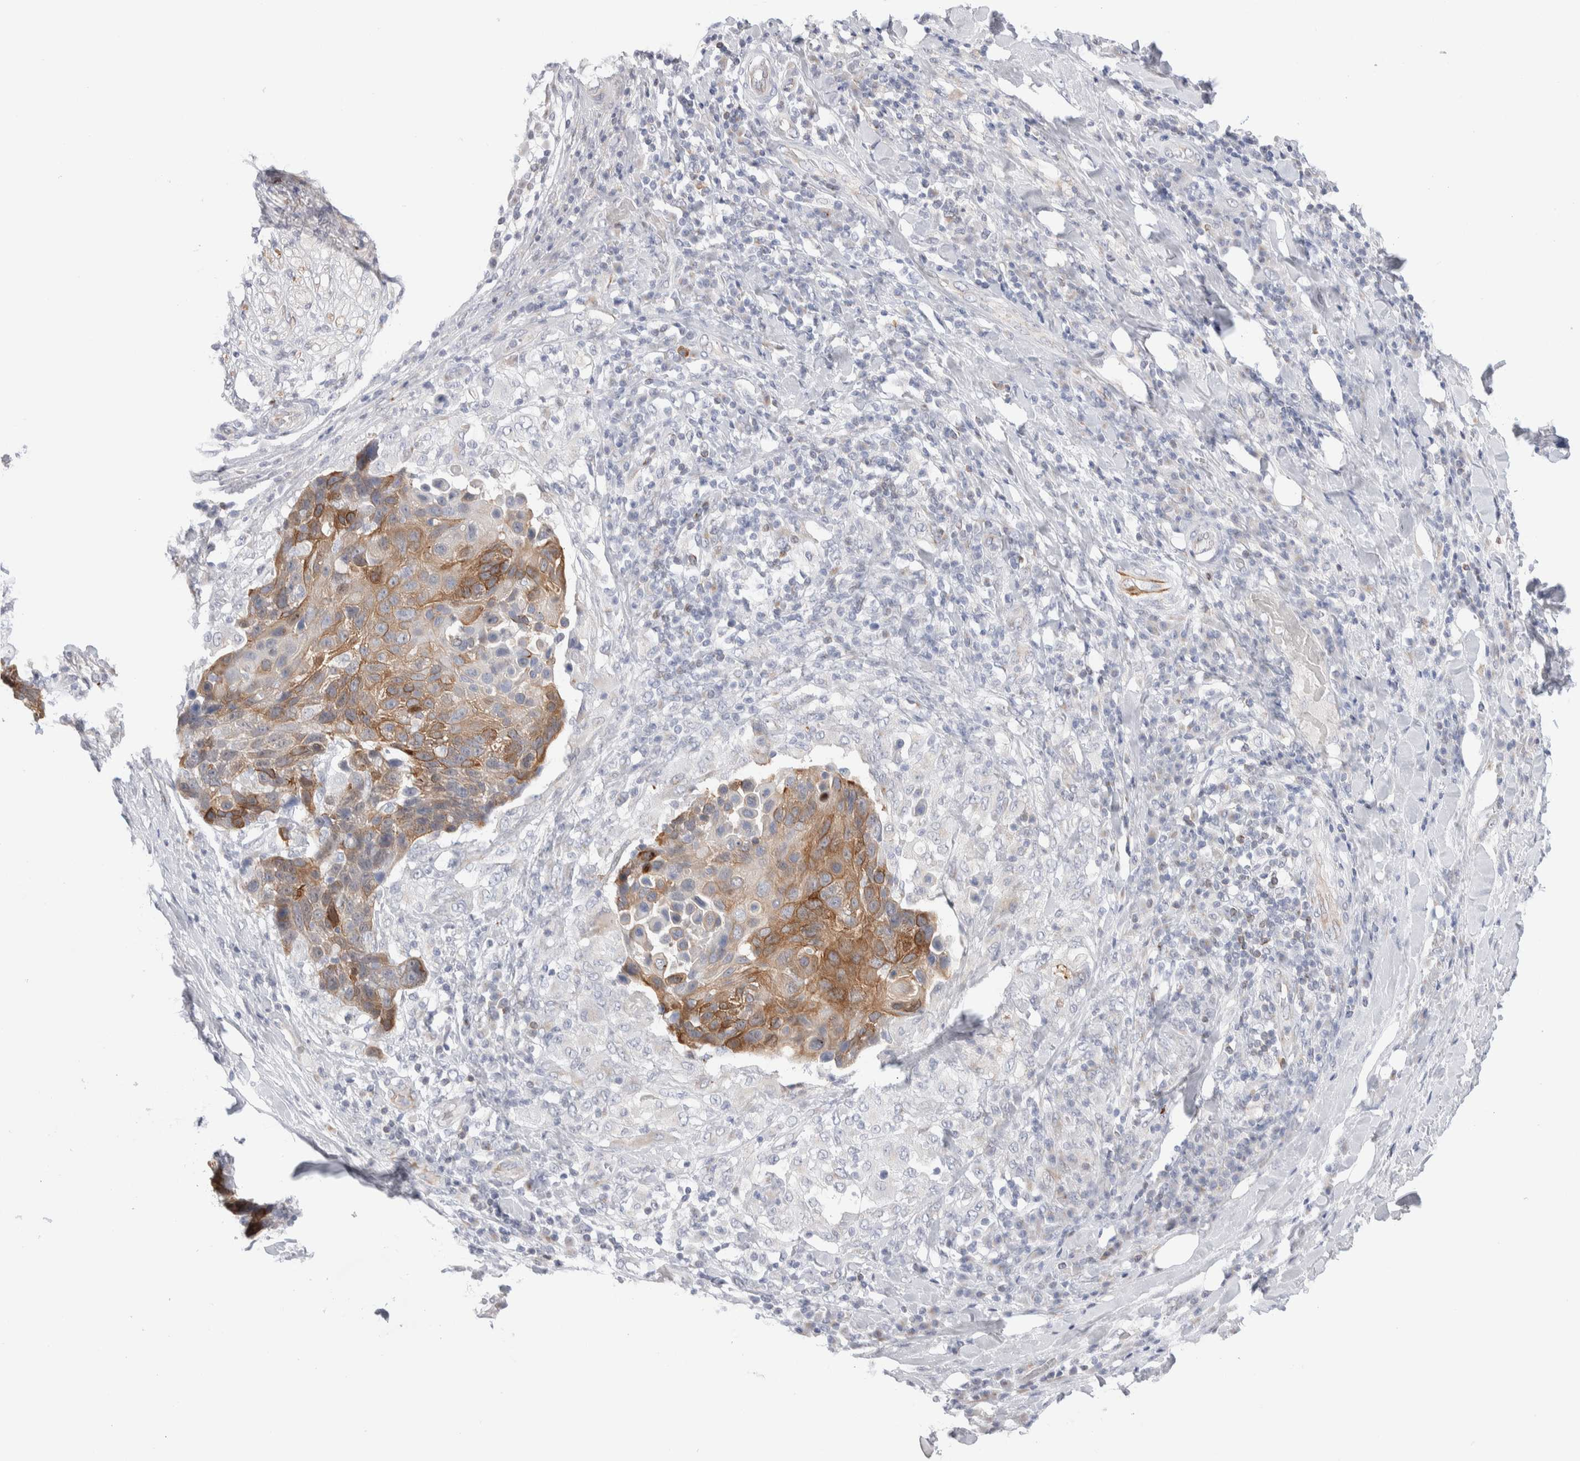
{"staining": {"intensity": "moderate", "quantity": ">75%", "location": "cytoplasmic/membranous"}, "tissue": "lung cancer", "cell_type": "Tumor cells", "image_type": "cancer", "snomed": [{"axis": "morphology", "description": "Squamous cell carcinoma, NOS"}, {"axis": "topography", "description": "Lung"}], "caption": "A micrograph of human lung cancer stained for a protein displays moderate cytoplasmic/membranous brown staining in tumor cells. (brown staining indicates protein expression, while blue staining denotes nuclei).", "gene": "C1orf112", "patient": {"sex": "male", "age": 66}}